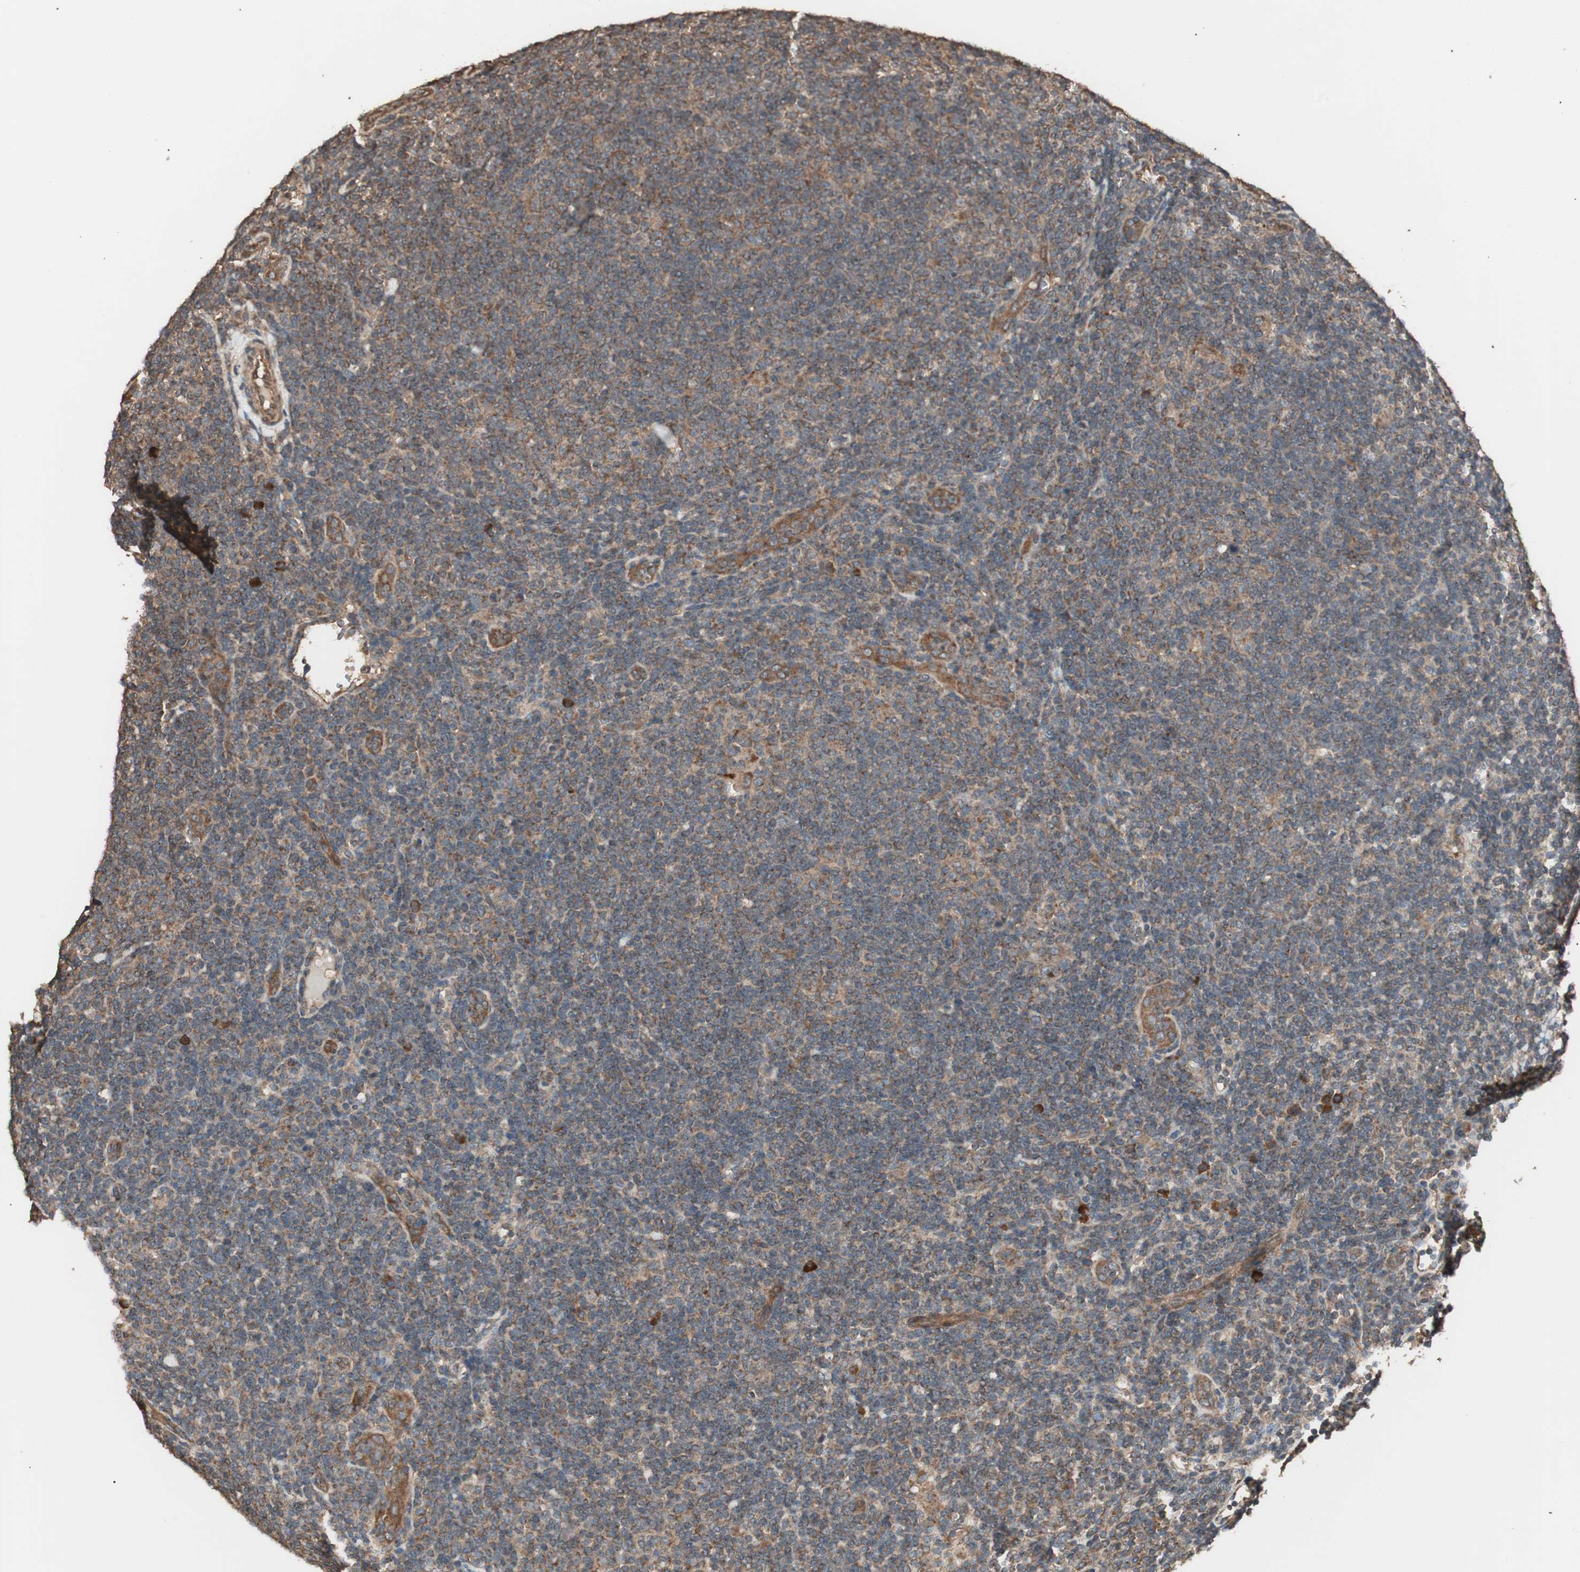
{"staining": {"intensity": "moderate", "quantity": "25%-75%", "location": "cytoplasmic/membranous"}, "tissue": "lymphoma", "cell_type": "Tumor cells", "image_type": "cancer", "snomed": [{"axis": "morphology", "description": "Hodgkin's disease, NOS"}, {"axis": "topography", "description": "Lymph node"}], "caption": "DAB (3,3'-diaminobenzidine) immunohistochemical staining of human lymphoma demonstrates moderate cytoplasmic/membranous protein expression in approximately 25%-75% of tumor cells.", "gene": "LZTS1", "patient": {"sex": "female", "age": 57}}